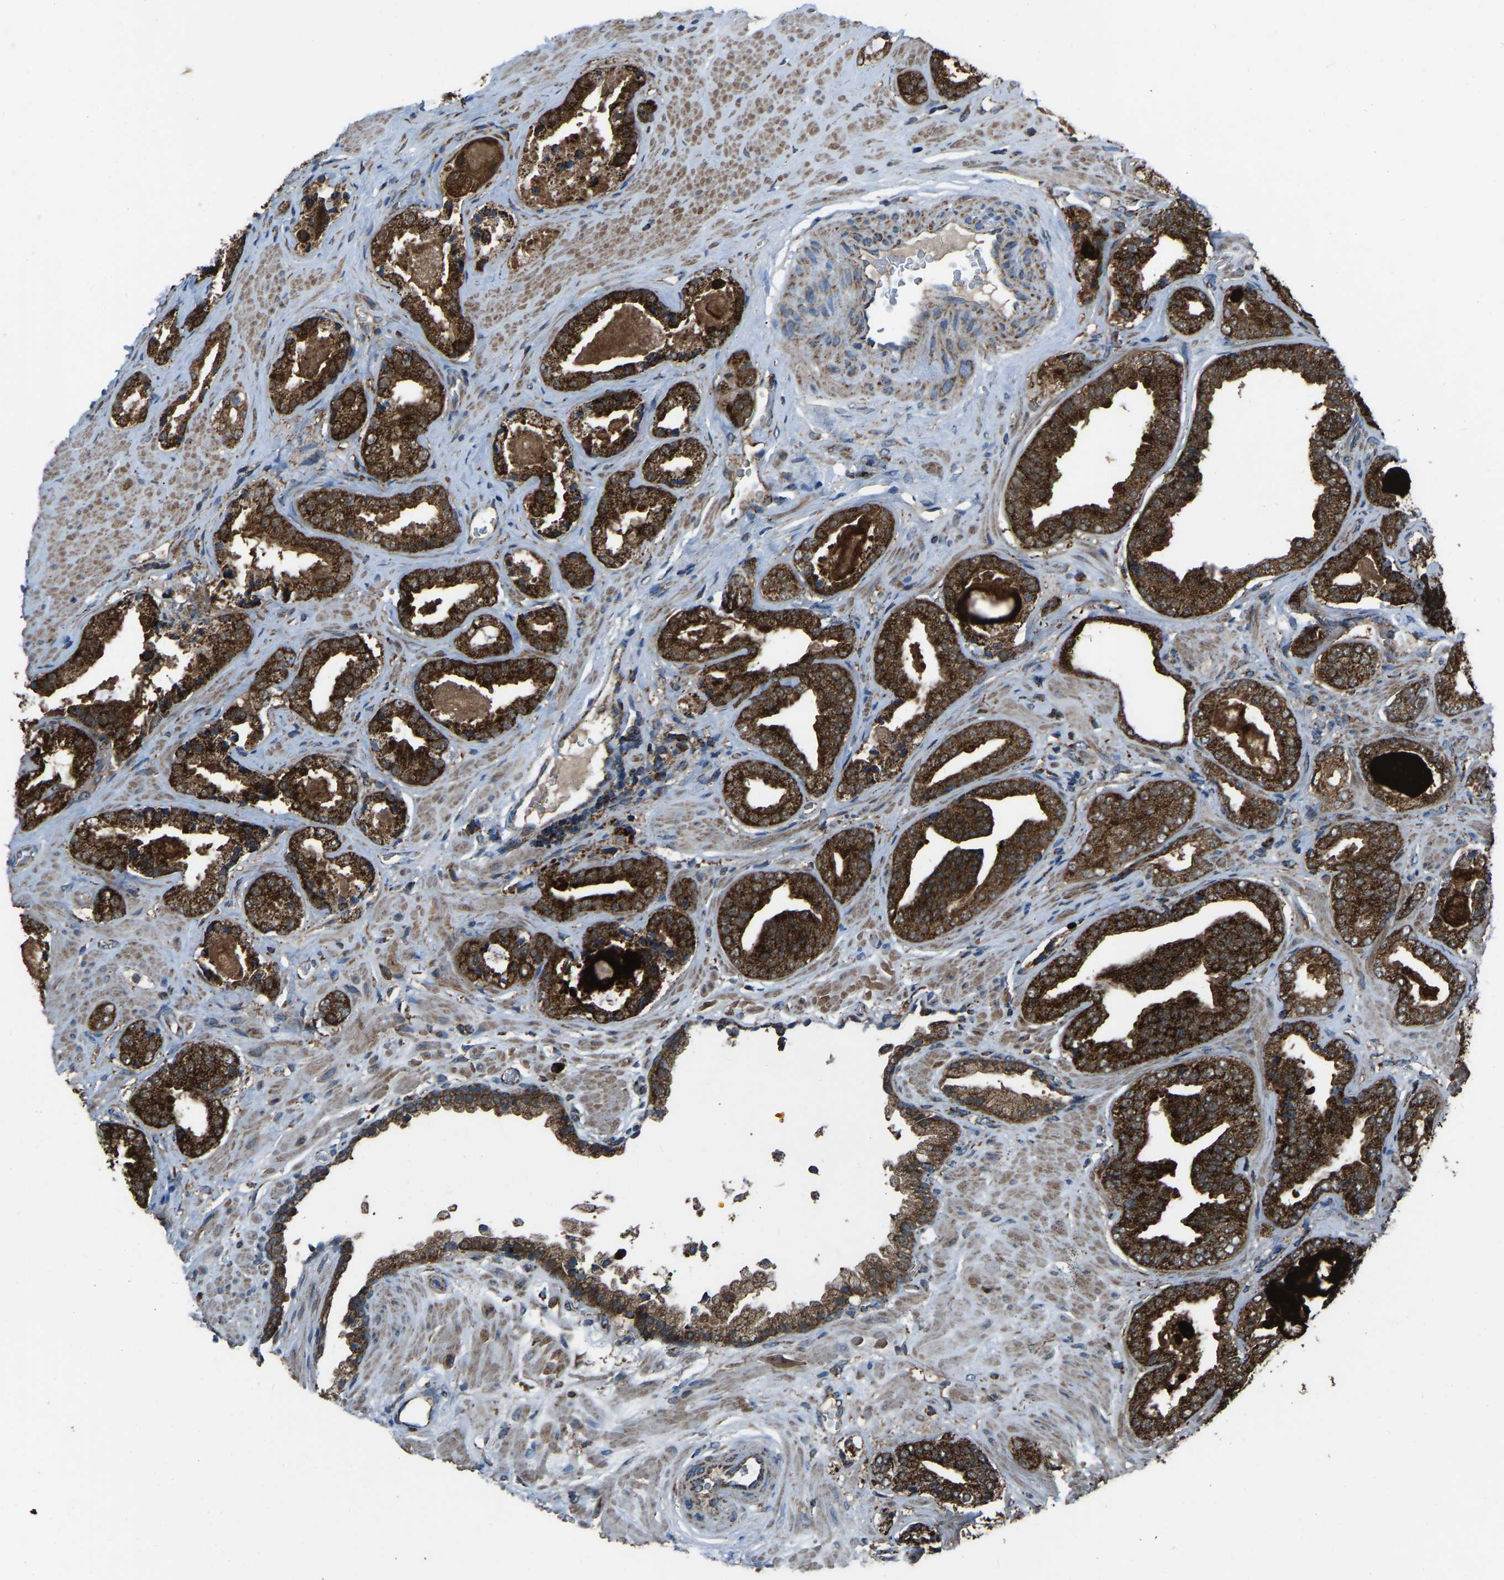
{"staining": {"intensity": "strong", "quantity": ">75%", "location": "cytoplasmic/membranous"}, "tissue": "prostate cancer", "cell_type": "Tumor cells", "image_type": "cancer", "snomed": [{"axis": "morphology", "description": "Adenocarcinoma, Low grade"}, {"axis": "topography", "description": "Prostate"}], "caption": "High-power microscopy captured an immunohistochemistry (IHC) micrograph of prostate low-grade adenocarcinoma, revealing strong cytoplasmic/membranous positivity in approximately >75% of tumor cells.", "gene": "AKR1A1", "patient": {"sex": "male", "age": 71}}